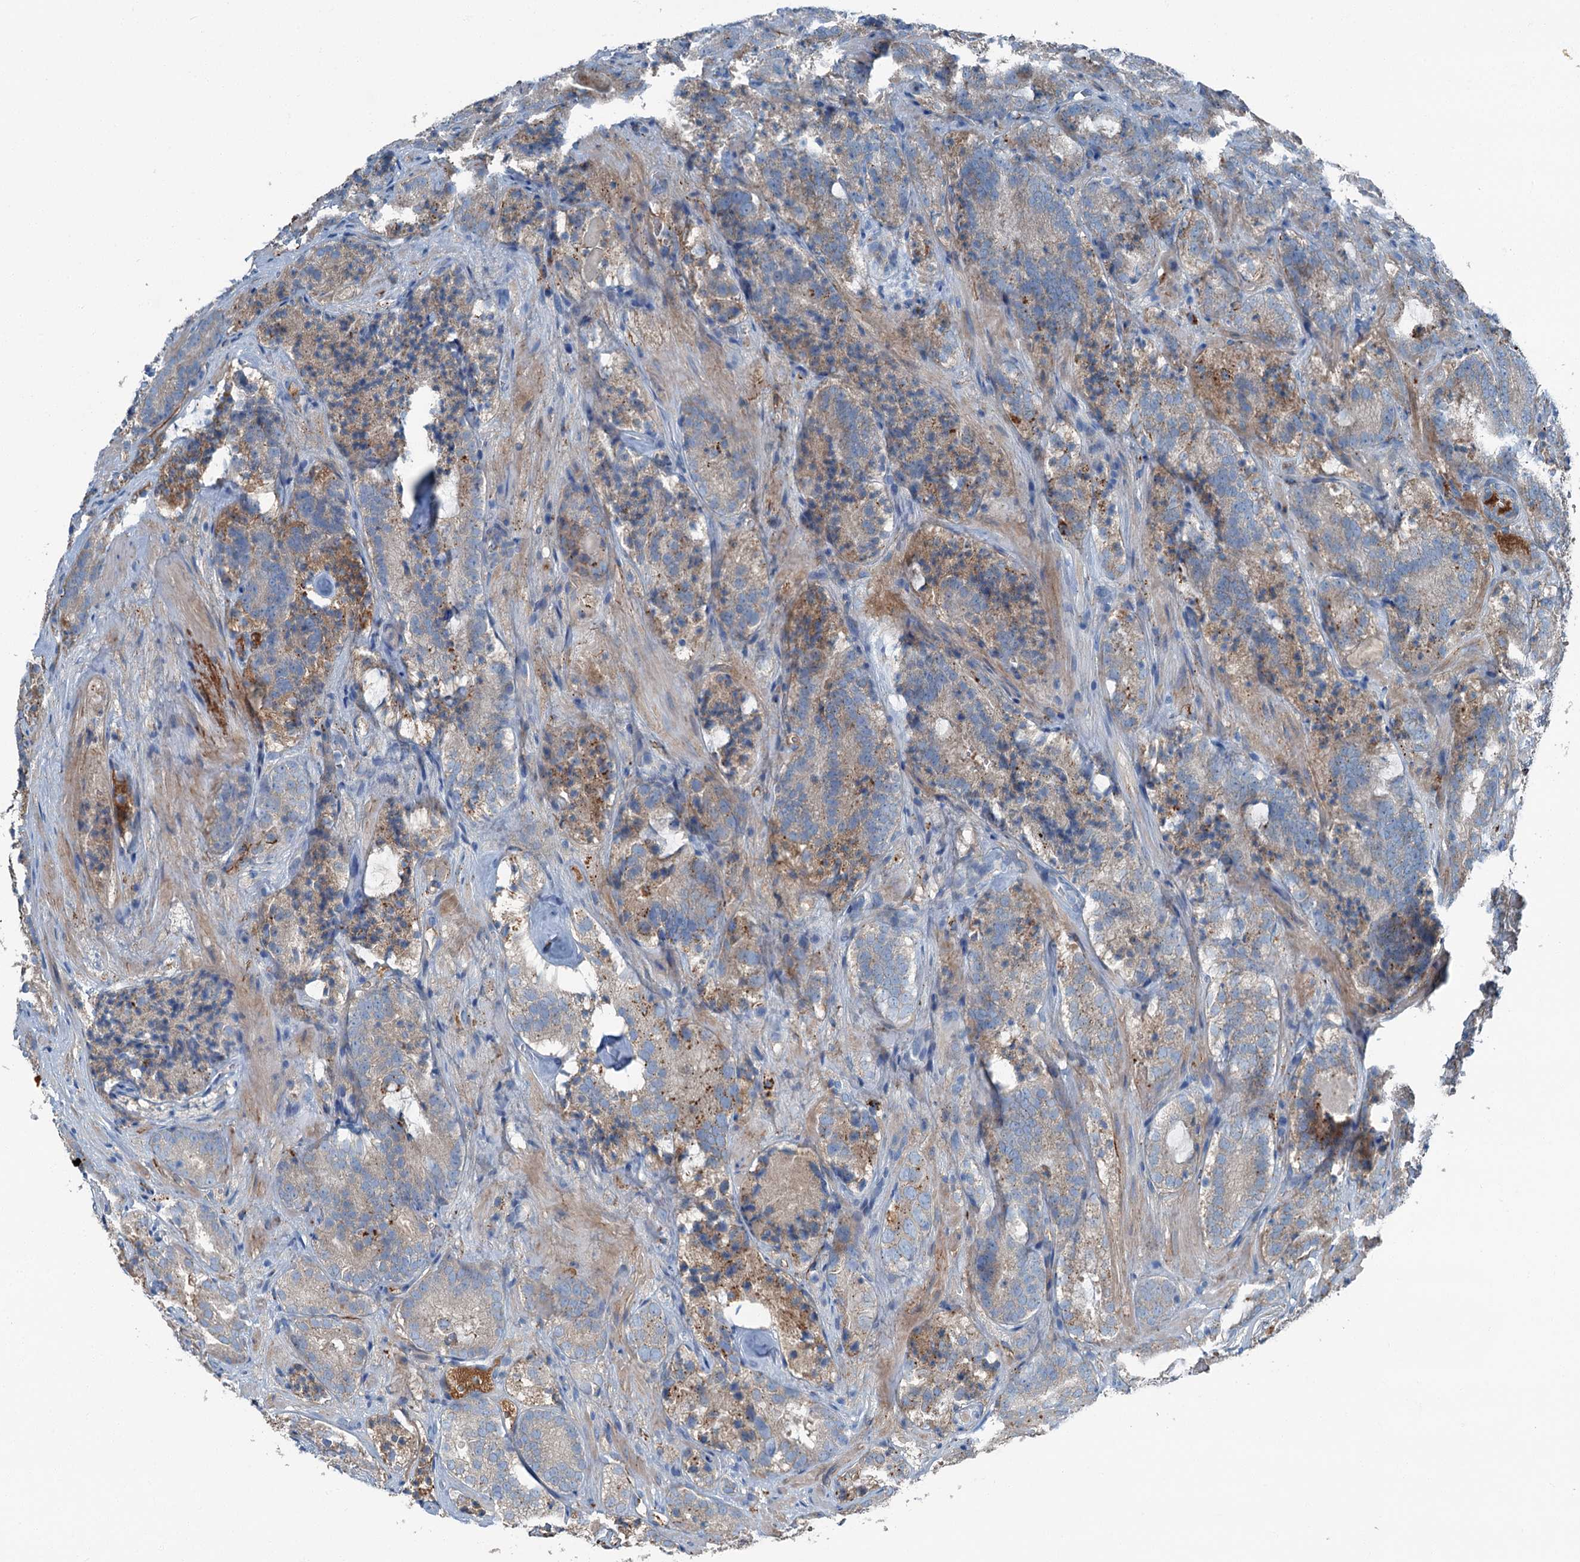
{"staining": {"intensity": "moderate", "quantity": "25%-75%", "location": "cytoplasmic/membranous"}, "tissue": "prostate cancer", "cell_type": "Tumor cells", "image_type": "cancer", "snomed": [{"axis": "morphology", "description": "Adenocarcinoma, High grade"}, {"axis": "topography", "description": "Prostate"}], "caption": "Human prostate cancer stained with a brown dye displays moderate cytoplasmic/membranous positive positivity in approximately 25%-75% of tumor cells.", "gene": "AXL", "patient": {"sex": "male", "age": 57}}